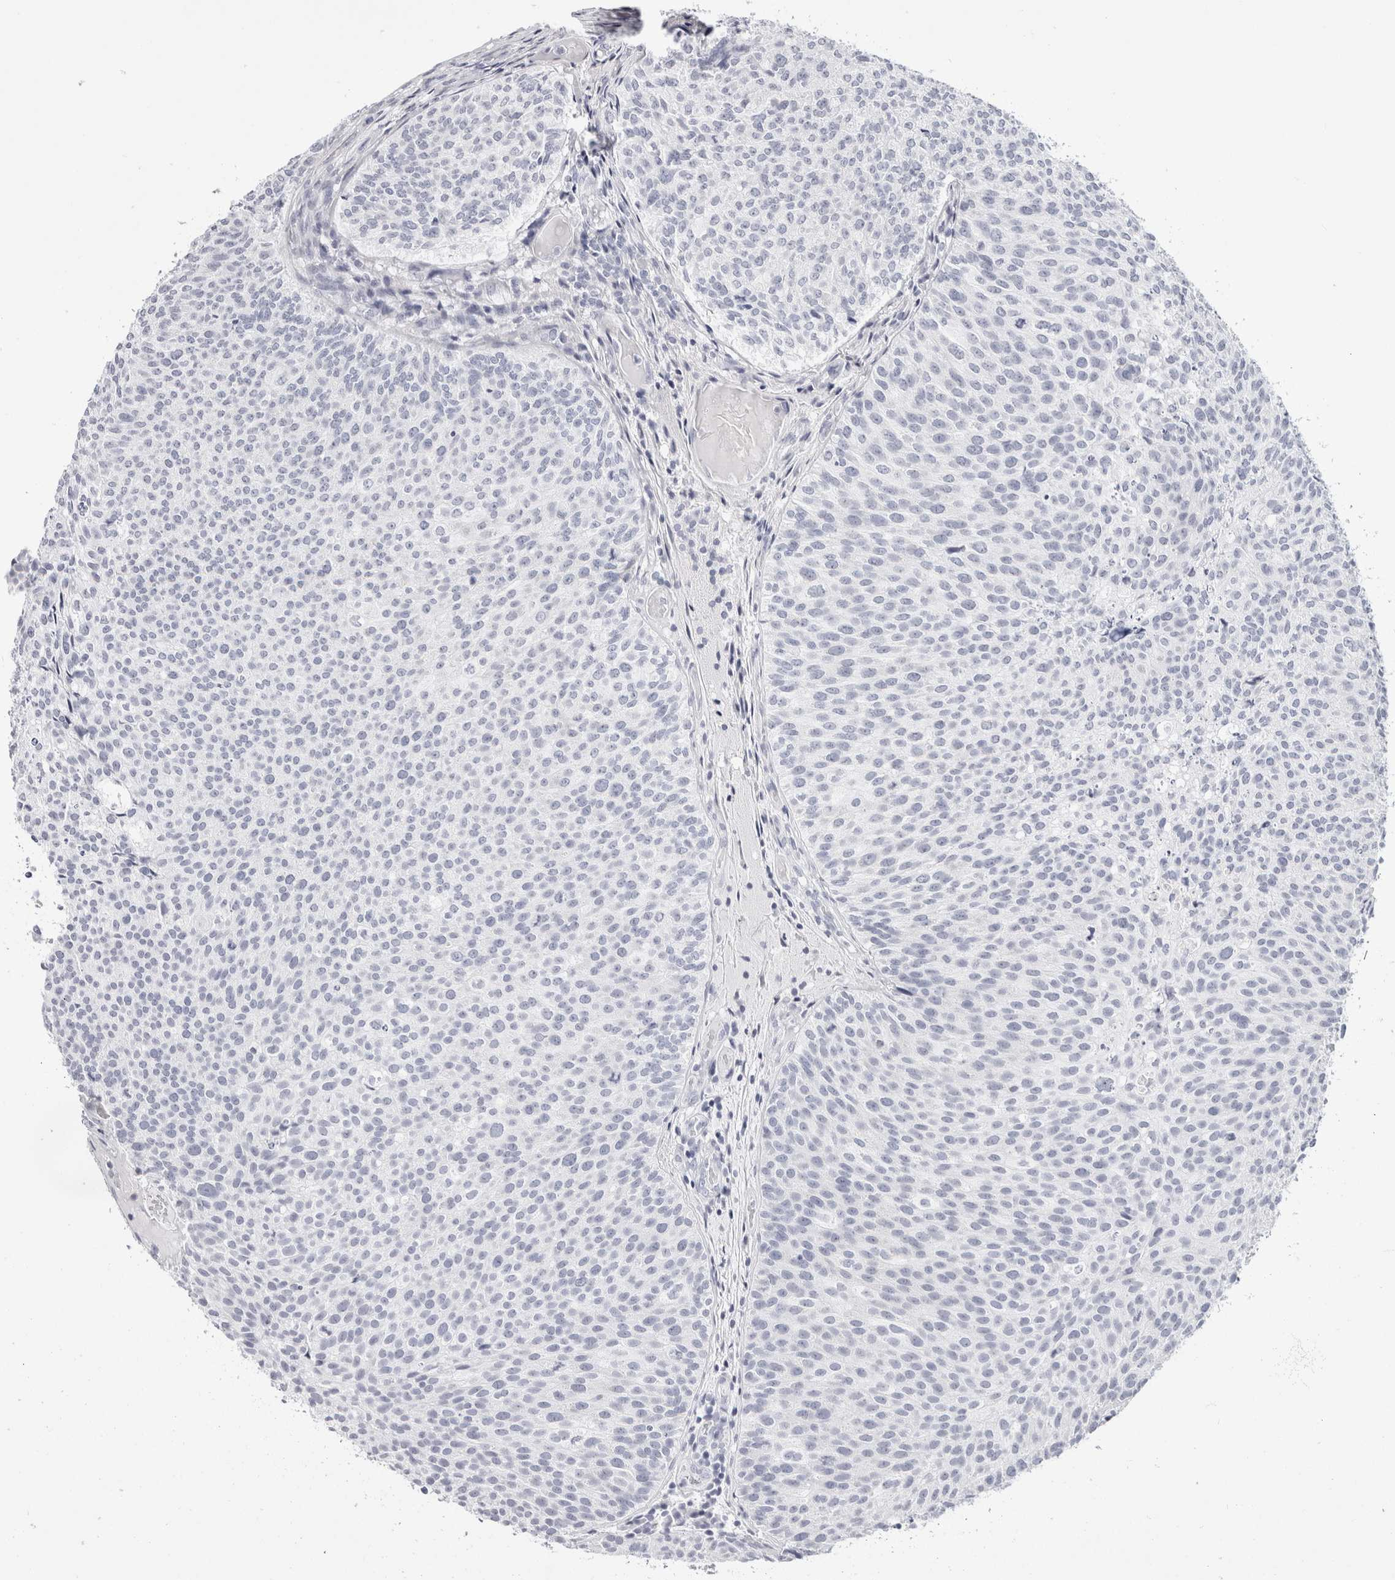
{"staining": {"intensity": "negative", "quantity": "none", "location": "none"}, "tissue": "urothelial cancer", "cell_type": "Tumor cells", "image_type": "cancer", "snomed": [{"axis": "morphology", "description": "Urothelial carcinoma, Low grade"}, {"axis": "topography", "description": "Urinary bladder"}], "caption": "IHC photomicrograph of human urothelial carcinoma (low-grade) stained for a protein (brown), which displays no staining in tumor cells.", "gene": "GARIN1A", "patient": {"sex": "male", "age": 86}}